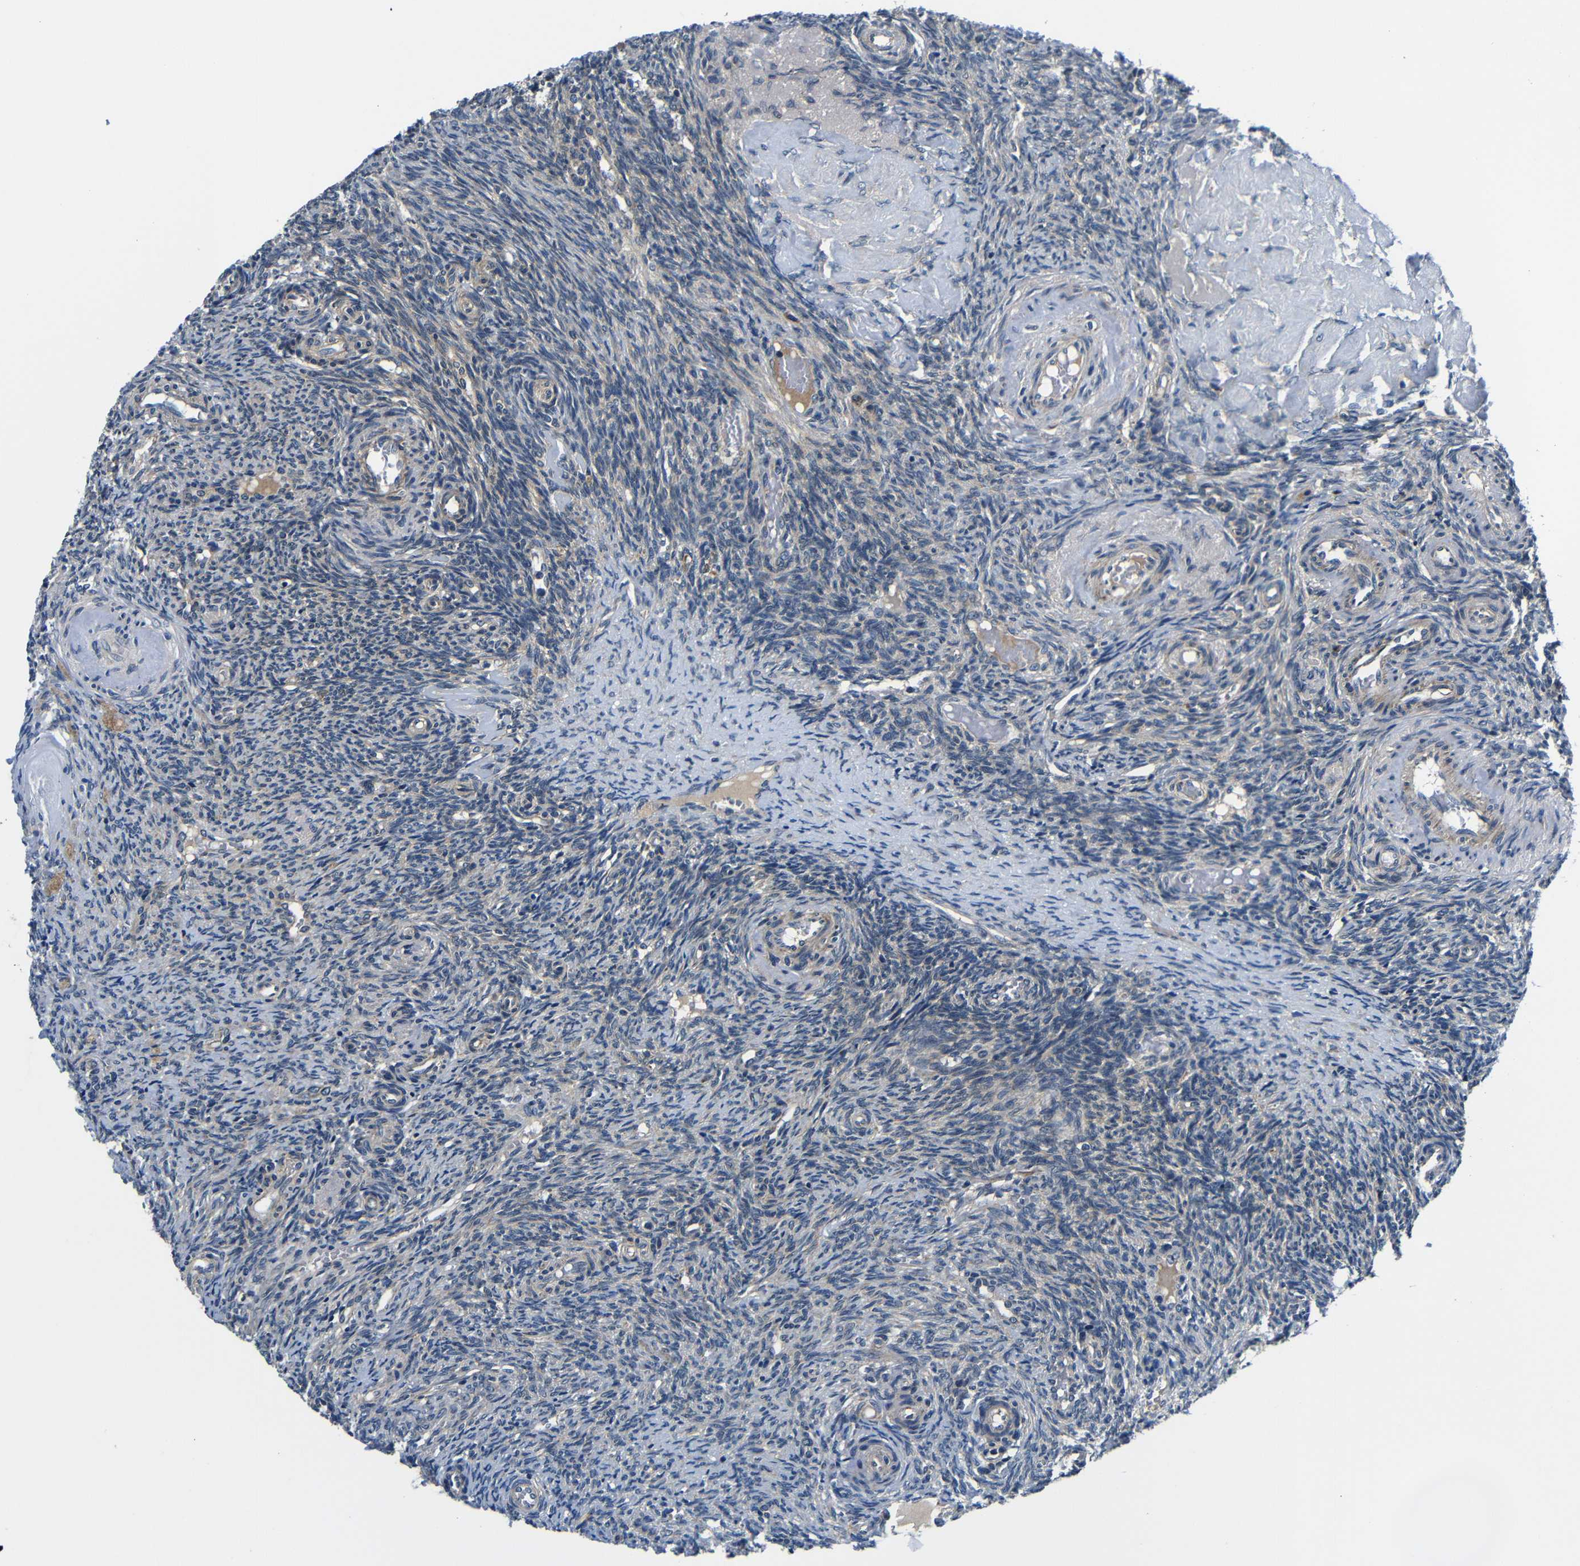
{"staining": {"intensity": "weak", "quantity": "25%-75%", "location": "cytoplasmic/membranous"}, "tissue": "ovary", "cell_type": "Ovarian stroma cells", "image_type": "normal", "snomed": [{"axis": "morphology", "description": "Normal tissue, NOS"}, {"axis": "topography", "description": "Ovary"}], "caption": "IHC micrograph of unremarkable ovary: ovary stained using immunohistochemistry exhibits low levels of weak protein expression localized specifically in the cytoplasmic/membranous of ovarian stroma cells, appearing as a cytoplasmic/membranous brown color.", "gene": "FKBP14", "patient": {"sex": "female", "age": 41}}